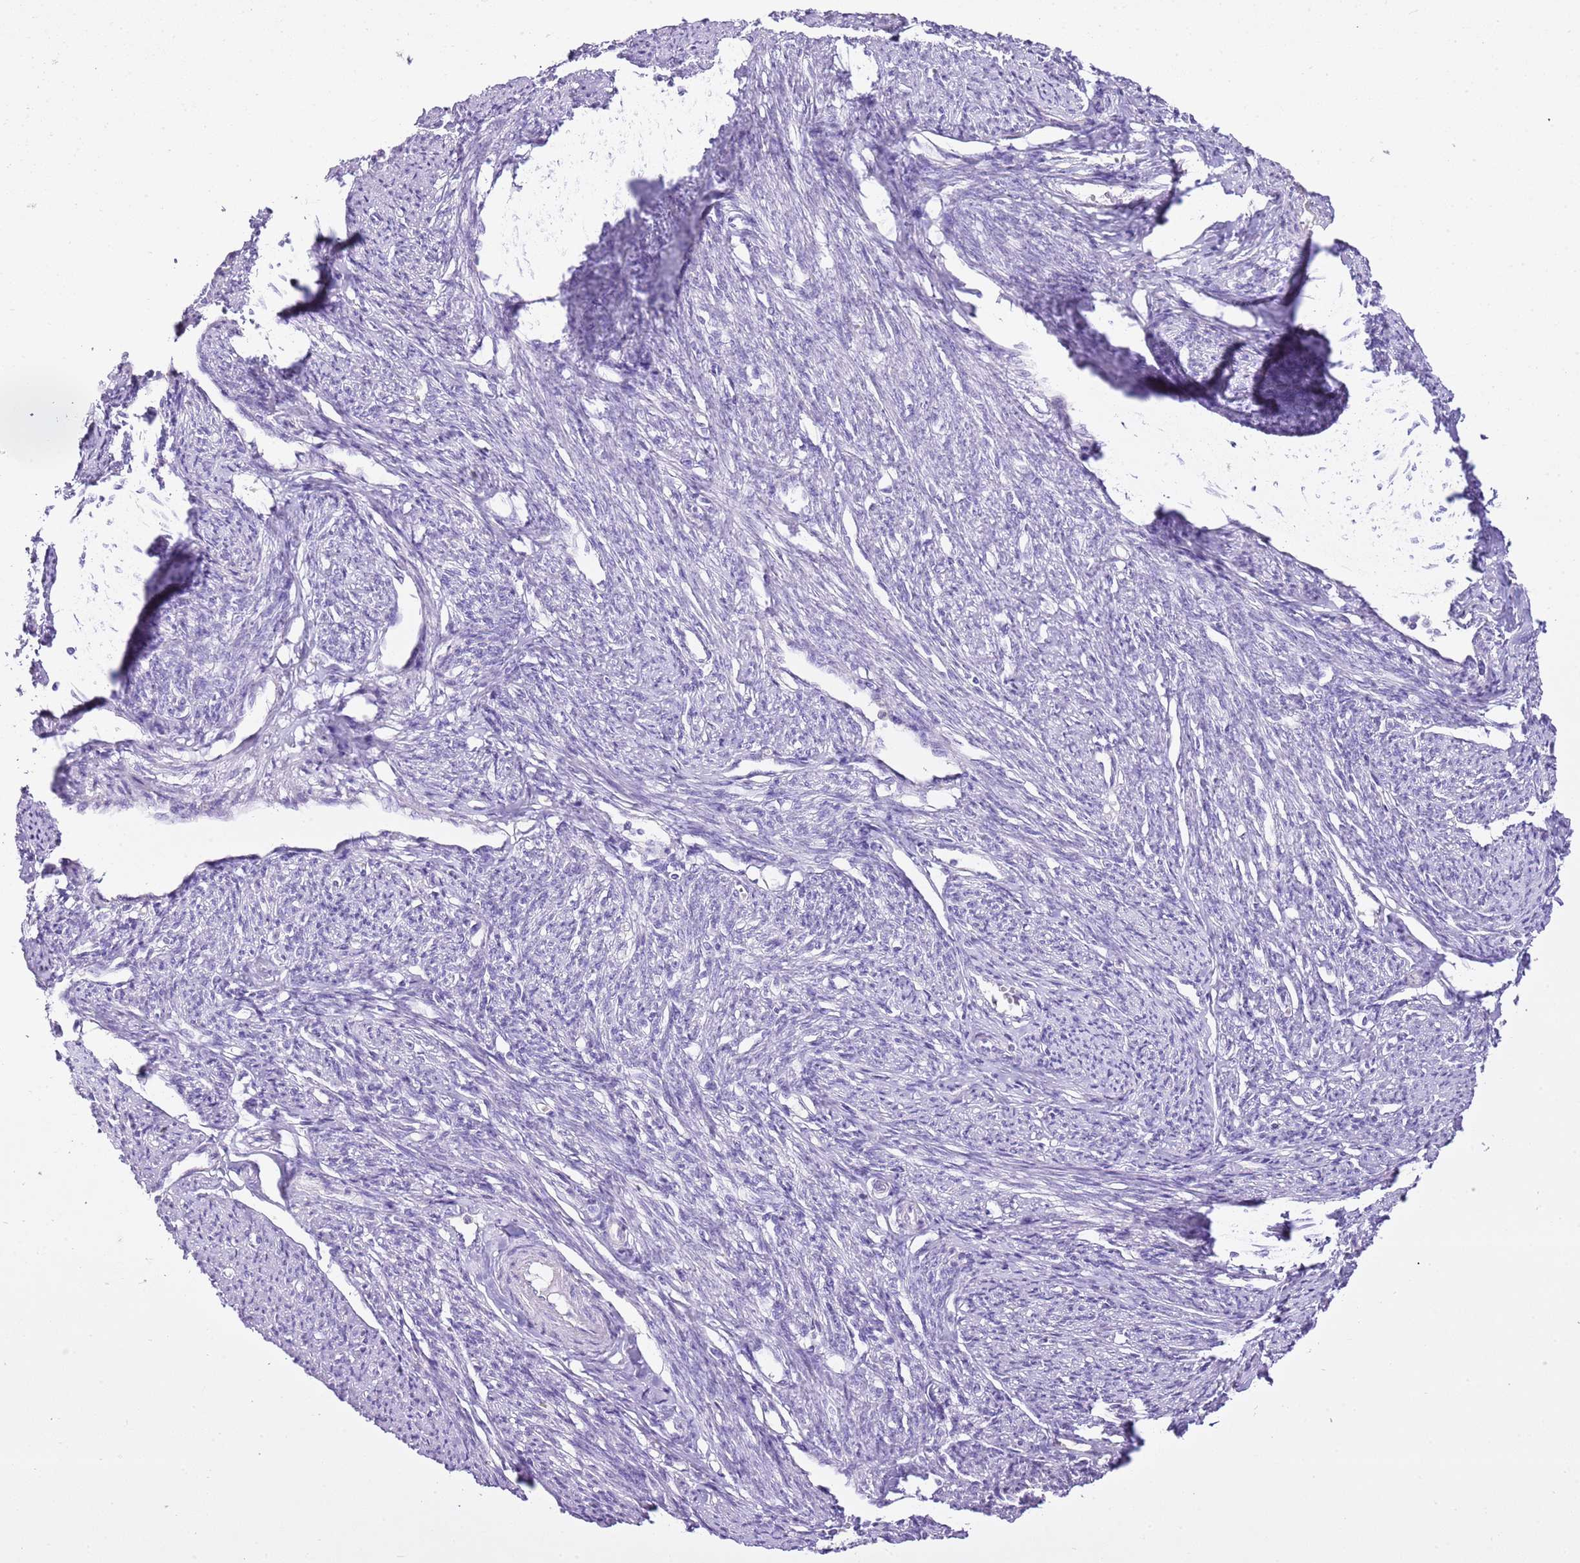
{"staining": {"intensity": "negative", "quantity": "none", "location": "none"}, "tissue": "smooth muscle", "cell_type": "Smooth muscle cells", "image_type": "normal", "snomed": [{"axis": "morphology", "description": "Normal tissue, NOS"}, {"axis": "topography", "description": "Smooth muscle"}, {"axis": "topography", "description": "Uterus"}], "caption": "Smooth muscle cells are negative for protein expression in benign human smooth muscle. (DAB immunohistochemistry (IHC), high magnification).", "gene": "XPO7", "patient": {"sex": "female", "age": 59}}